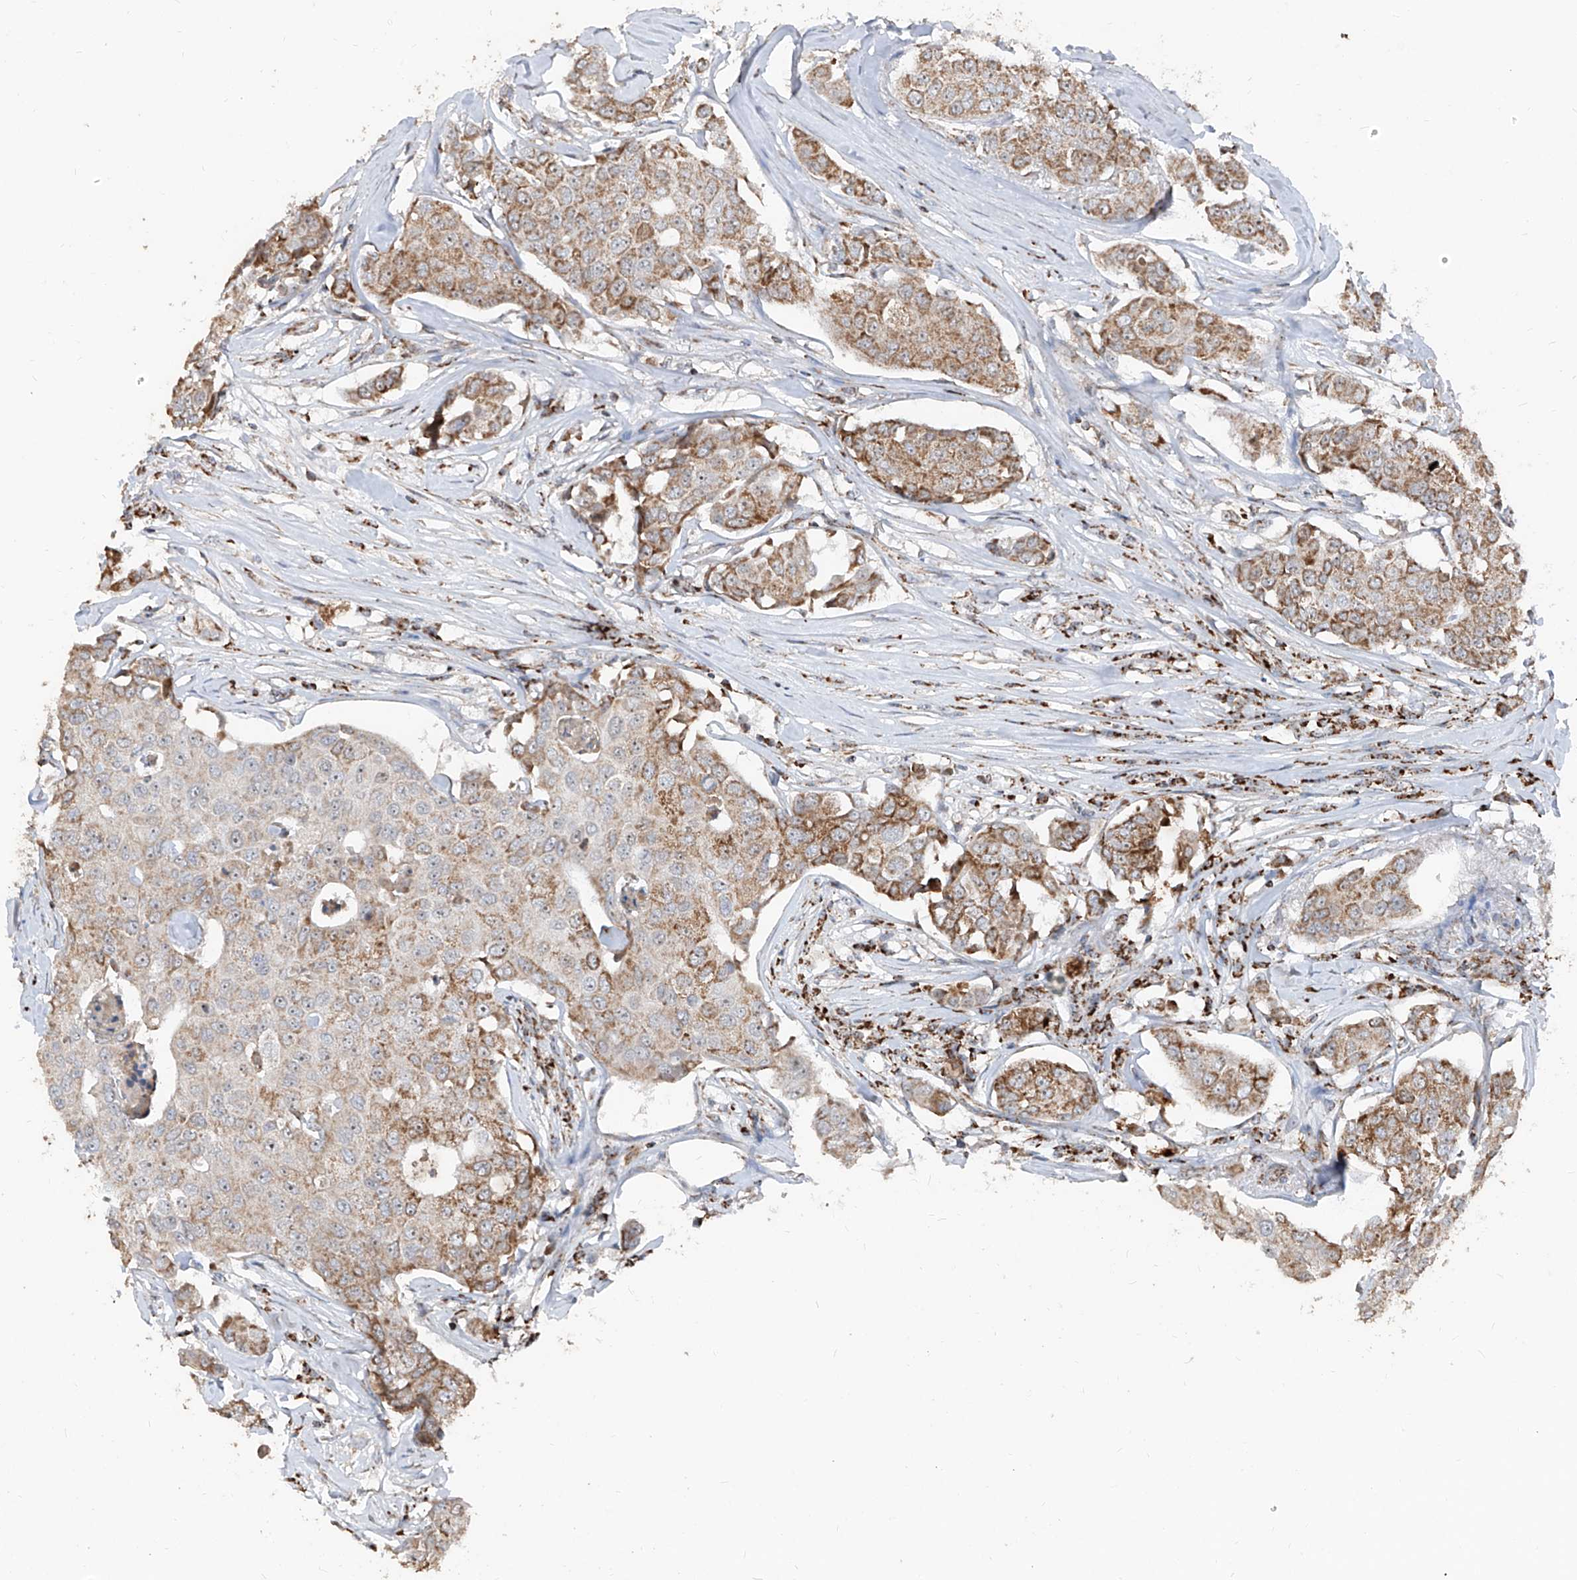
{"staining": {"intensity": "moderate", "quantity": ">75%", "location": "cytoplasmic/membranous"}, "tissue": "breast cancer", "cell_type": "Tumor cells", "image_type": "cancer", "snomed": [{"axis": "morphology", "description": "Duct carcinoma"}, {"axis": "topography", "description": "Breast"}], "caption": "Breast infiltrating ductal carcinoma stained with DAB (3,3'-diaminobenzidine) immunohistochemistry (IHC) shows medium levels of moderate cytoplasmic/membranous expression in approximately >75% of tumor cells. The protein of interest is shown in brown color, while the nuclei are stained blue.", "gene": "NDUFB3", "patient": {"sex": "female", "age": 80}}